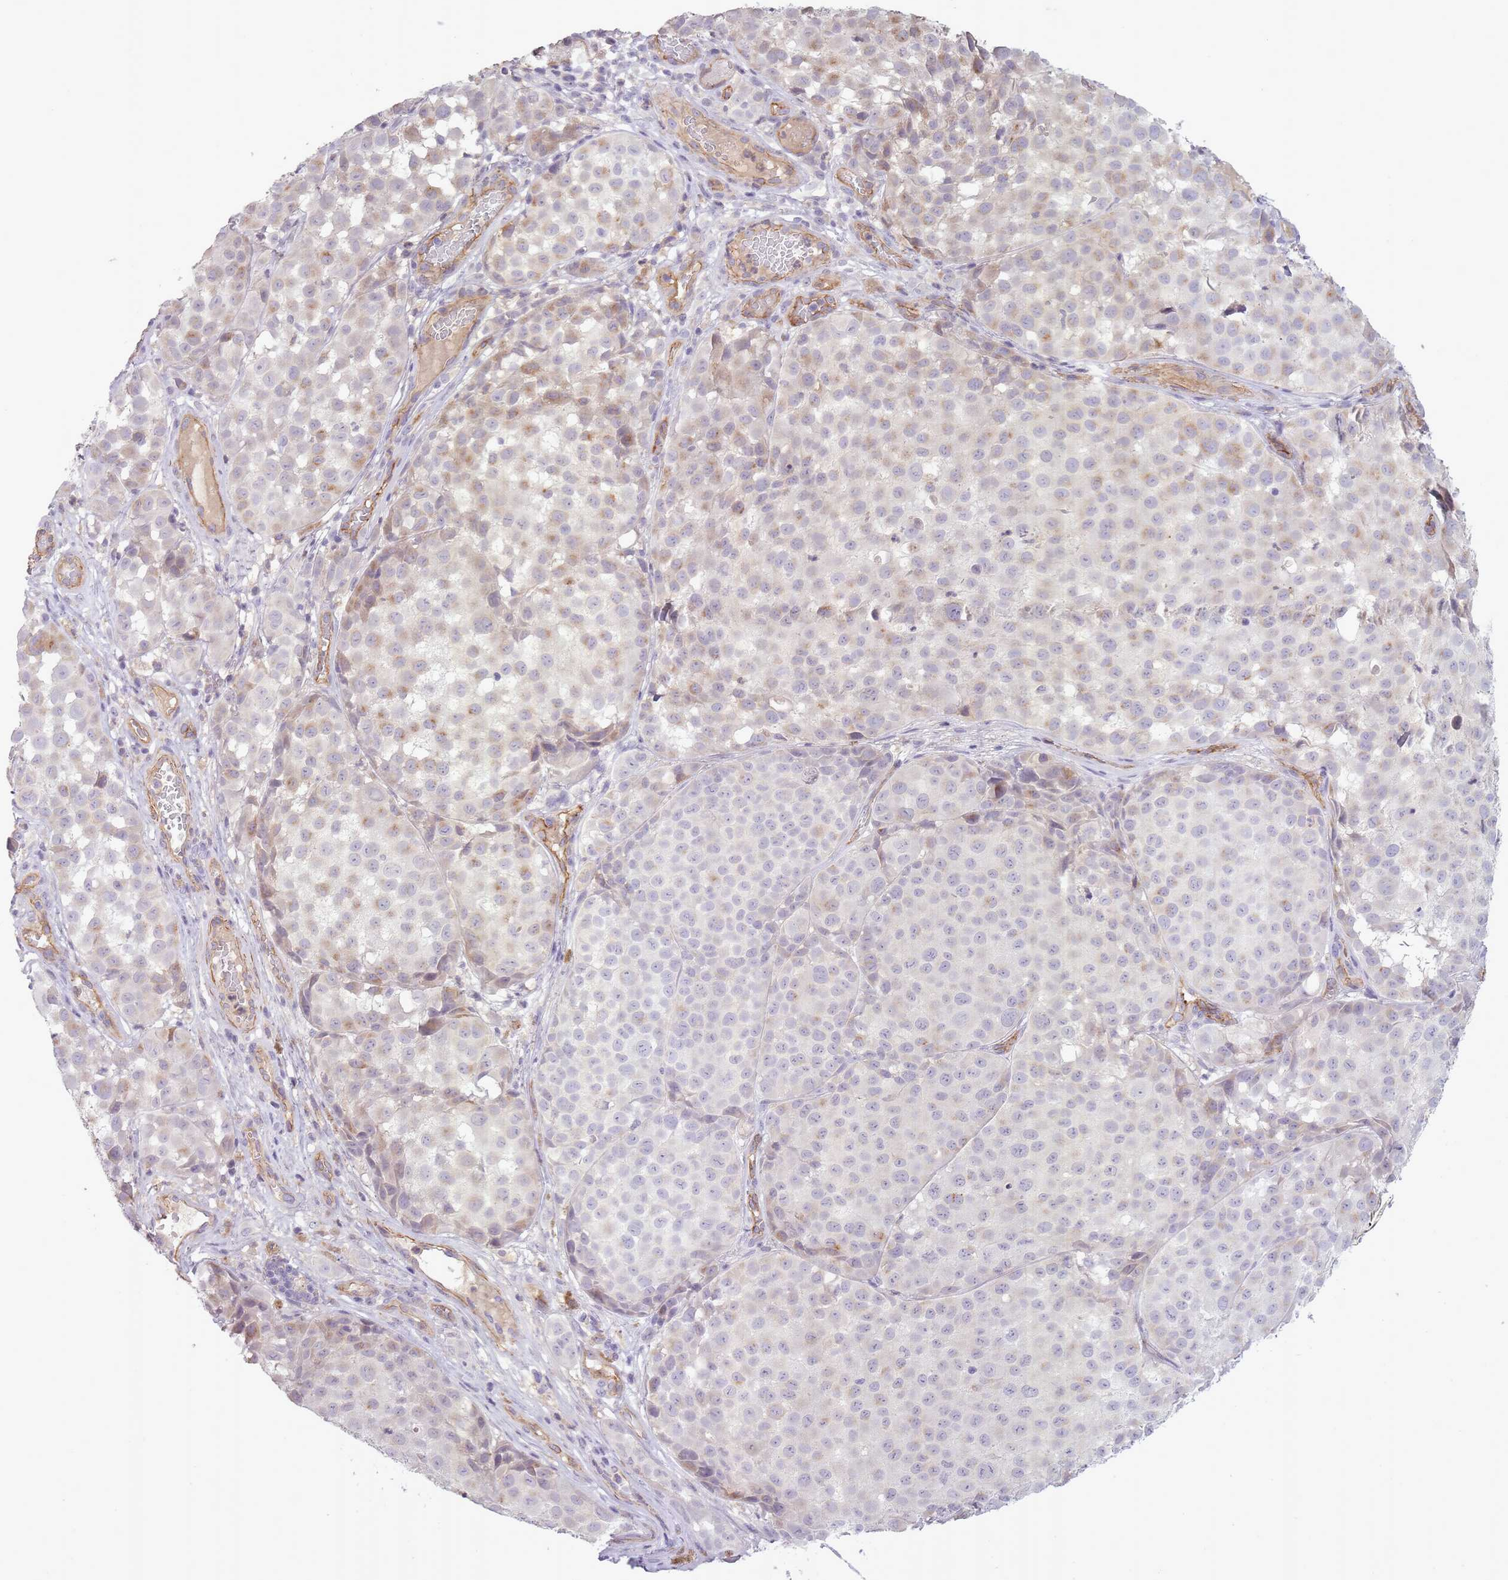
{"staining": {"intensity": "weak", "quantity": "<25%", "location": "cytoplasmic/membranous"}, "tissue": "melanoma", "cell_type": "Tumor cells", "image_type": "cancer", "snomed": [{"axis": "morphology", "description": "Malignant melanoma, NOS"}, {"axis": "topography", "description": "Skin"}], "caption": "Tumor cells show no significant staining in malignant melanoma.", "gene": "SLC8A2", "patient": {"sex": "male", "age": 64}}